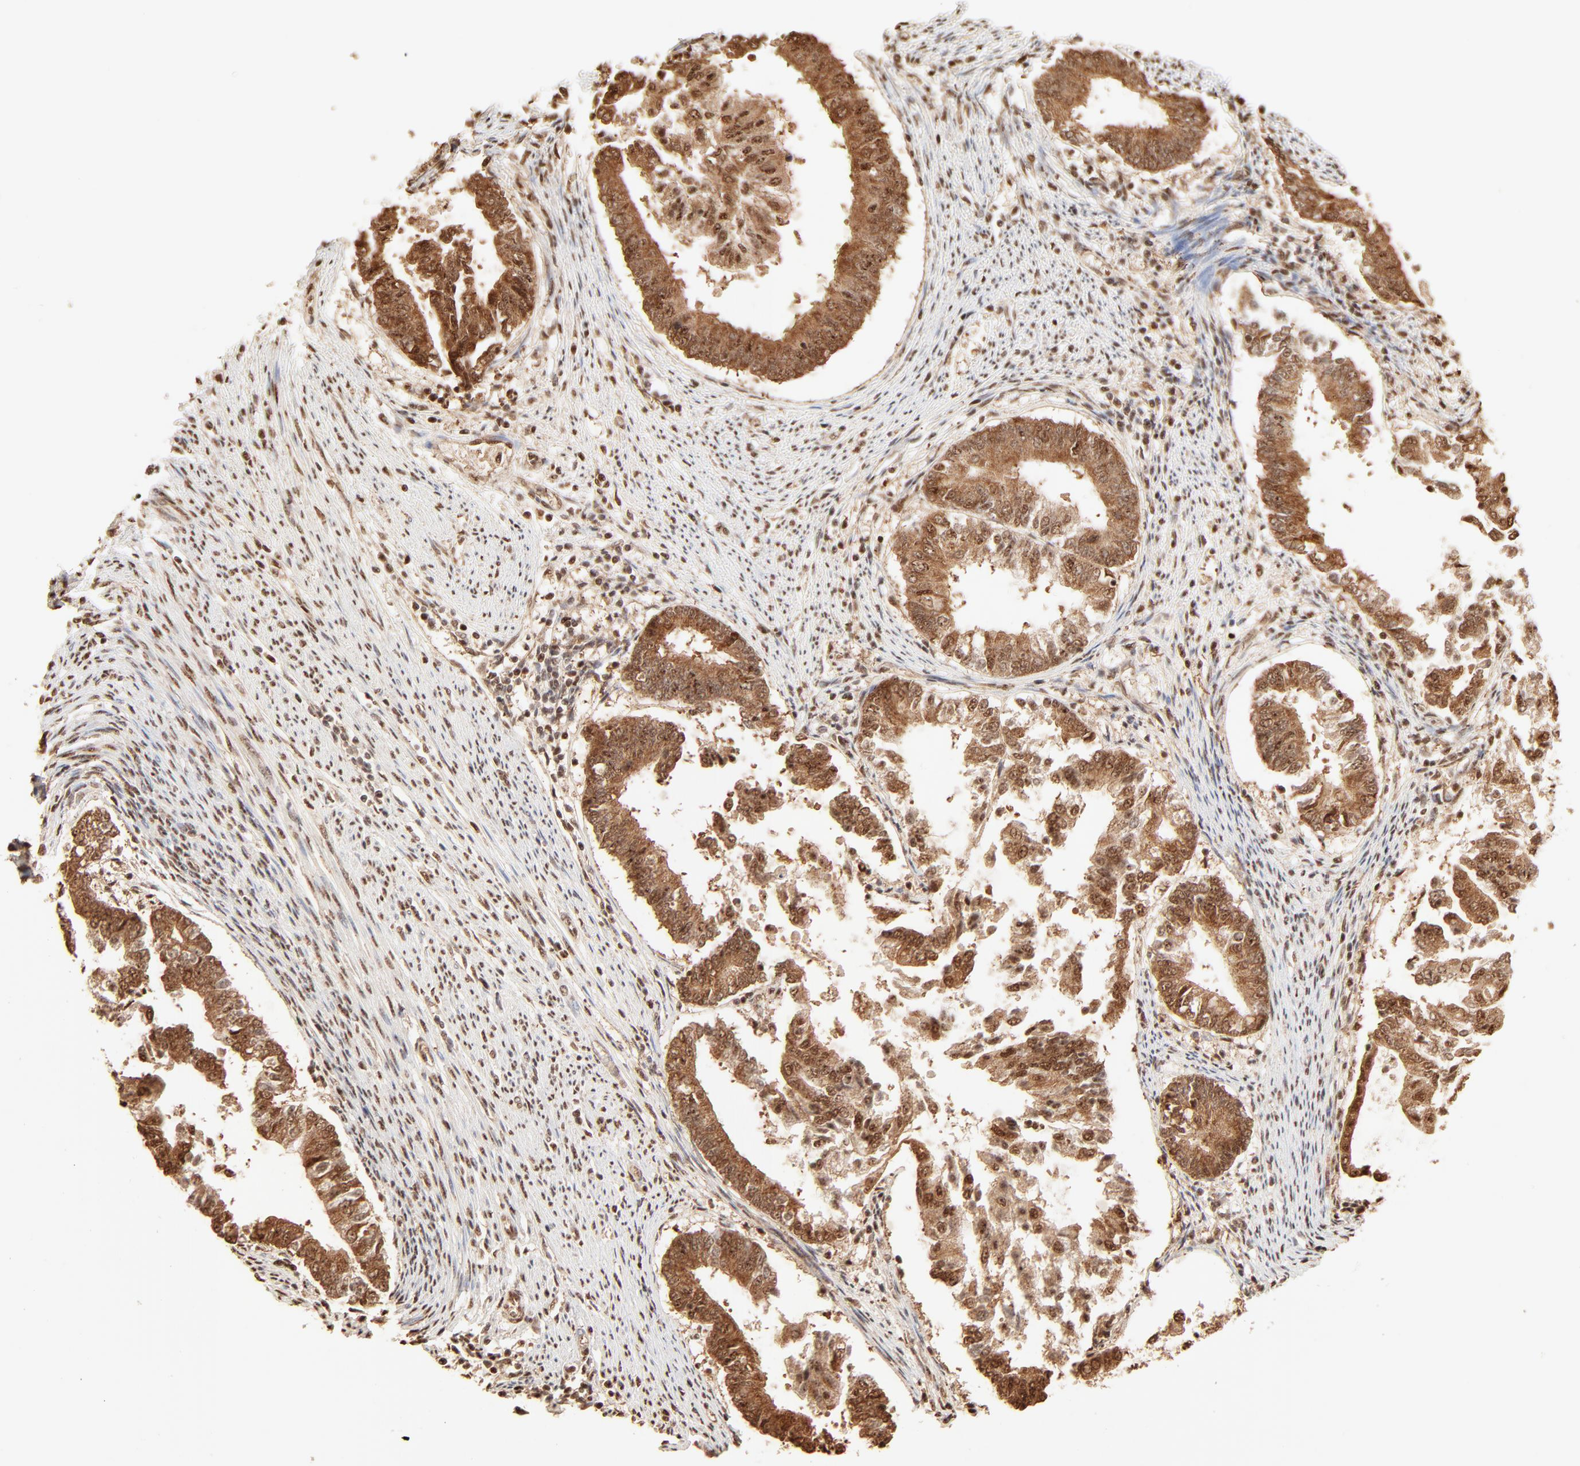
{"staining": {"intensity": "strong", "quantity": ">75%", "location": "cytoplasmic/membranous,nuclear"}, "tissue": "endometrial cancer", "cell_type": "Tumor cells", "image_type": "cancer", "snomed": [{"axis": "morphology", "description": "Adenocarcinoma, NOS"}, {"axis": "topography", "description": "Endometrium"}], "caption": "A high-resolution photomicrograph shows immunohistochemistry staining of adenocarcinoma (endometrial), which reveals strong cytoplasmic/membranous and nuclear staining in approximately >75% of tumor cells. The protein is stained brown, and the nuclei are stained in blue (DAB (3,3'-diaminobenzidine) IHC with brightfield microscopy, high magnification).", "gene": "FAM50A", "patient": {"sex": "female", "age": 63}}